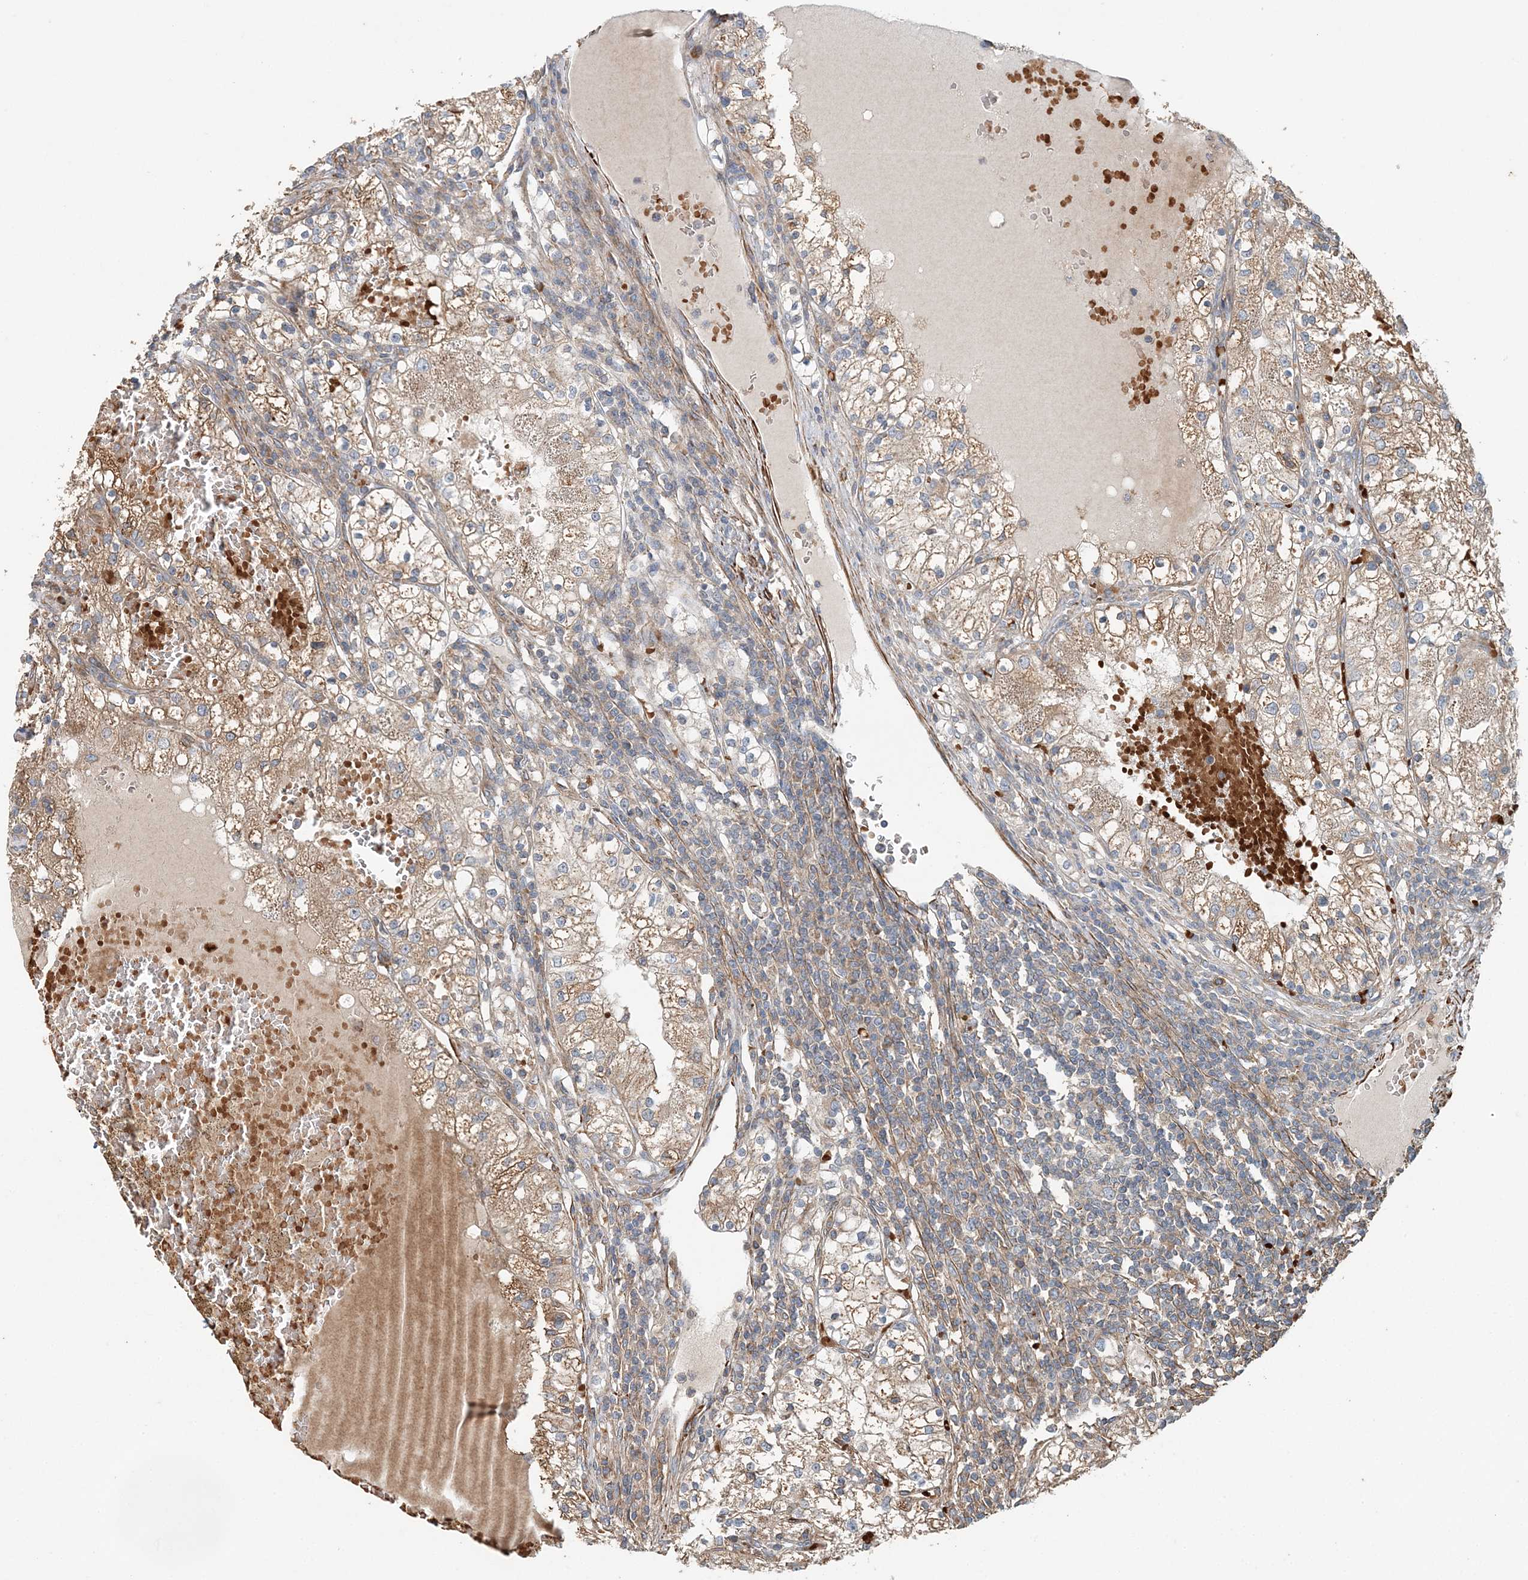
{"staining": {"intensity": "weak", "quantity": ">75%", "location": "cytoplasmic/membranous"}, "tissue": "renal cancer", "cell_type": "Tumor cells", "image_type": "cancer", "snomed": [{"axis": "morphology", "description": "Normal tissue, NOS"}, {"axis": "morphology", "description": "Adenocarcinoma, NOS"}, {"axis": "topography", "description": "Kidney"}], "caption": "This is a histology image of IHC staining of adenocarcinoma (renal), which shows weak expression in the cytoplasmic/membranous of tumor cells.", "gene": "TTI1", "patient": {"sex": "male", "age": 68}}